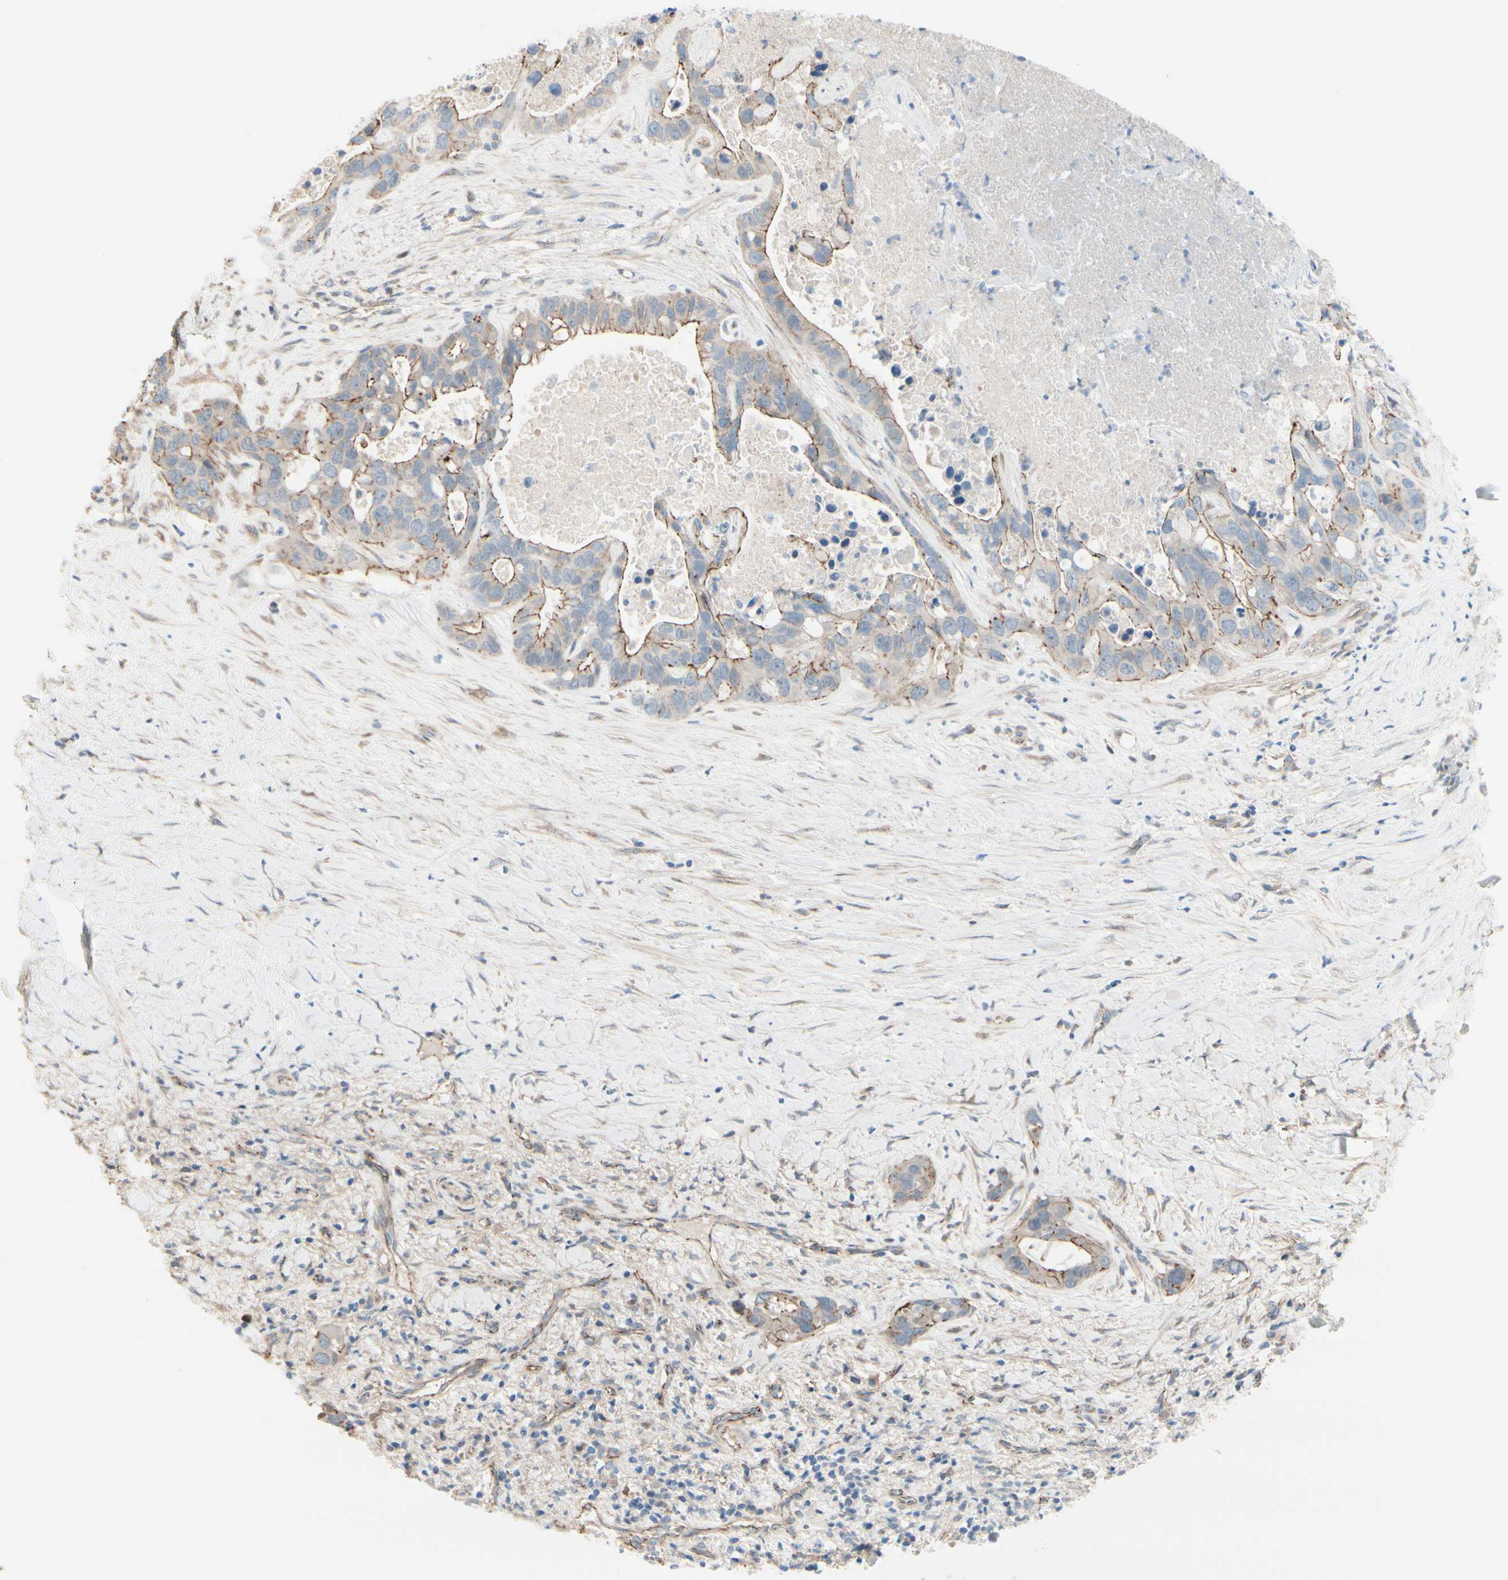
{"staining": {"intensity": "moderate", "quantity": "25%-75%", "location": "cytoplasmic/membranous"}, "tissue": "liver cancer", "cell_type": "Tumor cells", "image_type": "cancer", "snomed": [{"axis": "morphology", "description": "Cholangiocarcinoma"}, {"axis": "topography", "description": "Liver"}], "caption": "Protein analysis of liver cancer (cholangiocarcinoma) tissue reveals moderate cytoplasmic/membranous positivity in approximately 25%-75% of tumor cells.", "gene": "TJP1", "patient": {"sex": "female", "age": 65}}